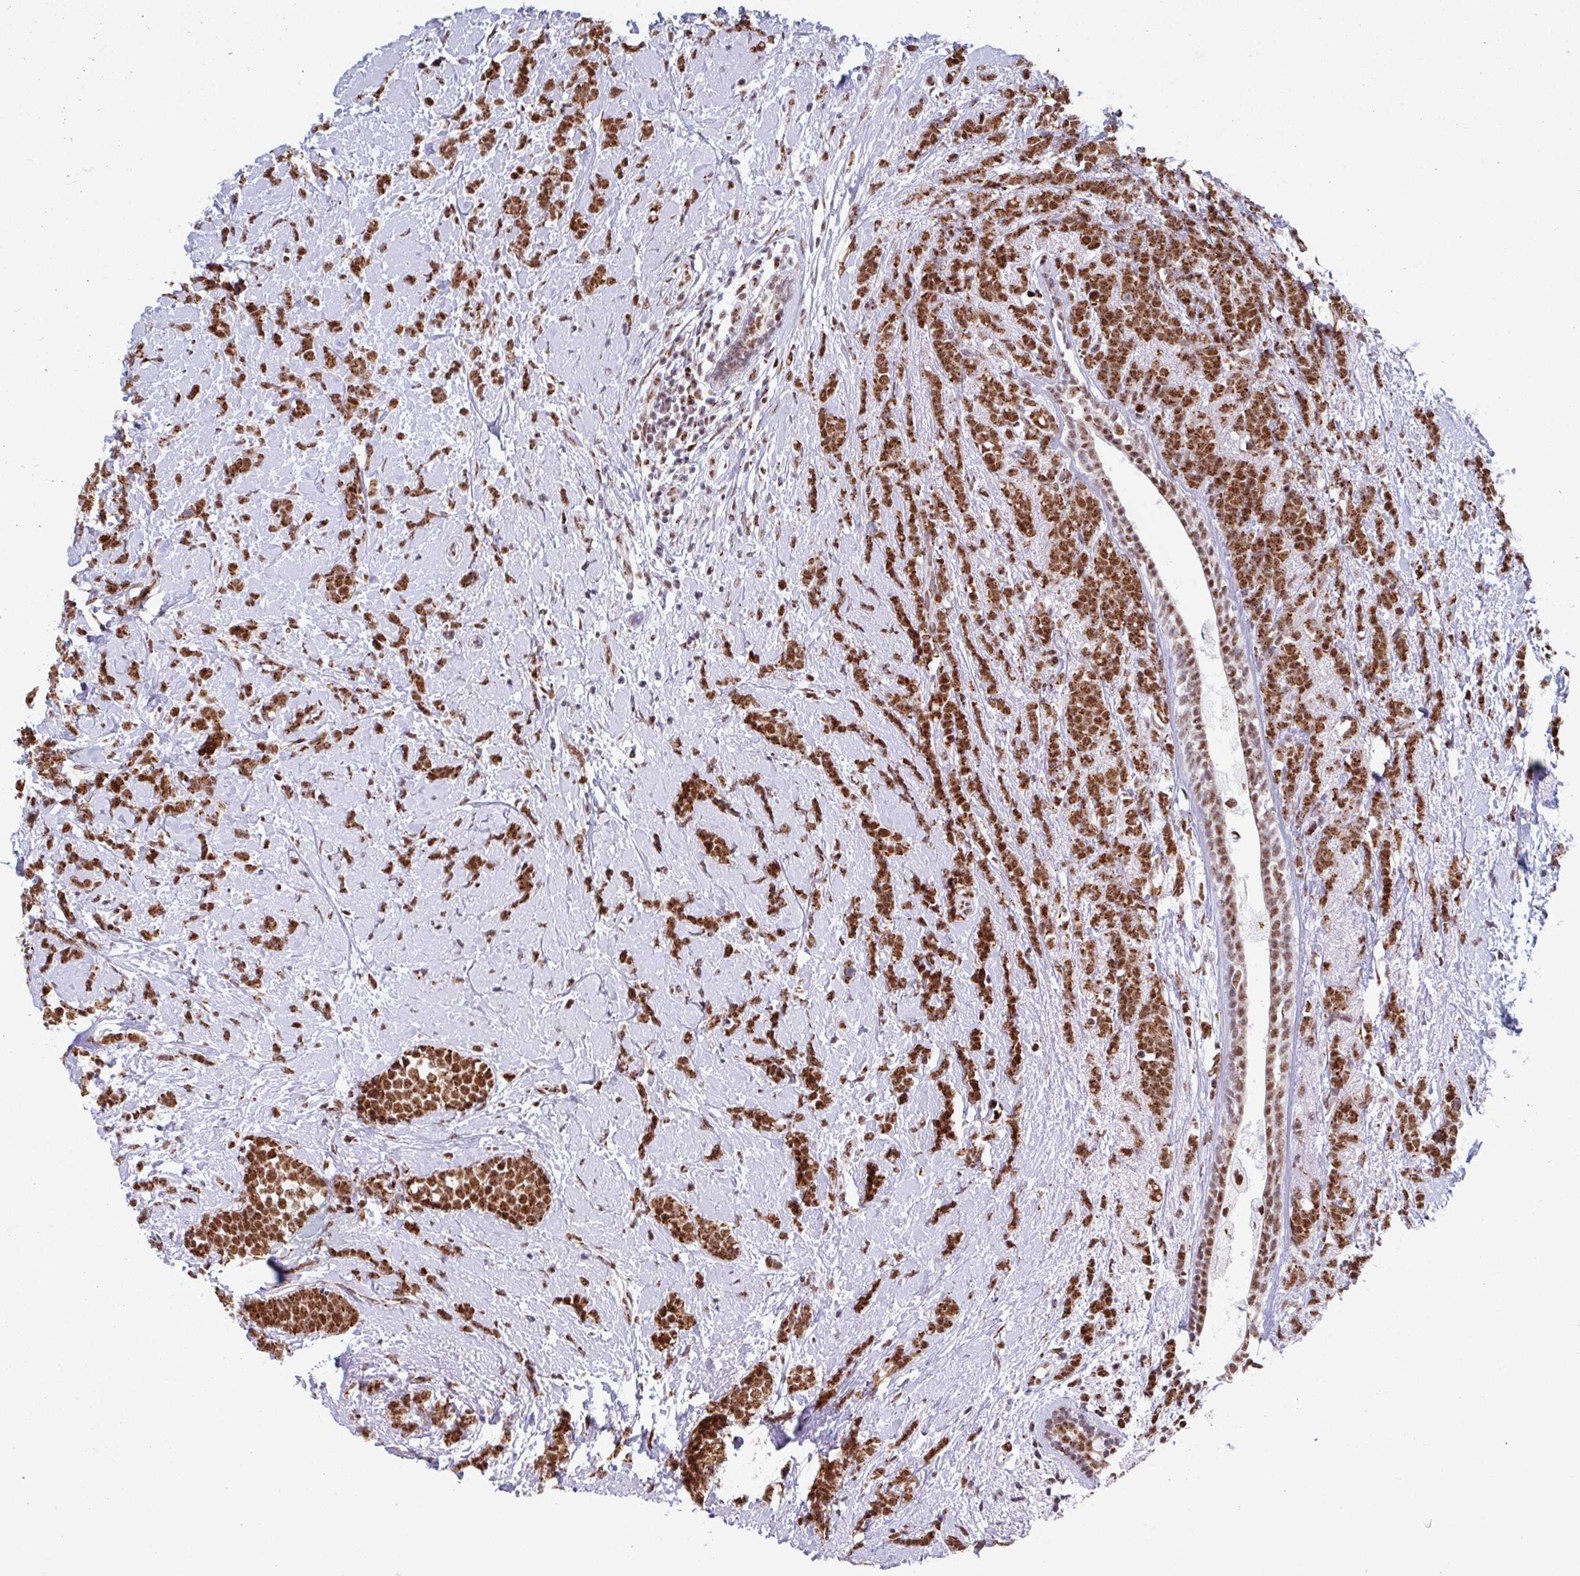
{"staining": {"intensity": "strong", "quantity": ">75%", "location": "cytoplasmic/membranous,nuclear"}, "tissue": "breast cancer", "cell_type": "Tumor cells", "image_type": "cancer", "snomed": [{"axis": "morphology", "description": "Lobular carcinoma"}, {"axis": "topography", "description": "Breast"}], "caption": "DAB immunohistochemical staining of breast cancer (lobular carcinoma) reveals strong cytoplasmic/membranous and nuclear protein expression in about >75% of tumor cells. The staining is performed using DAB brown chromogen to label protein expression. The nuclei are counter-stained blue using hematoxylin.", "gene": "PUF60", "patient": {"sex": "female", "age": 58}}